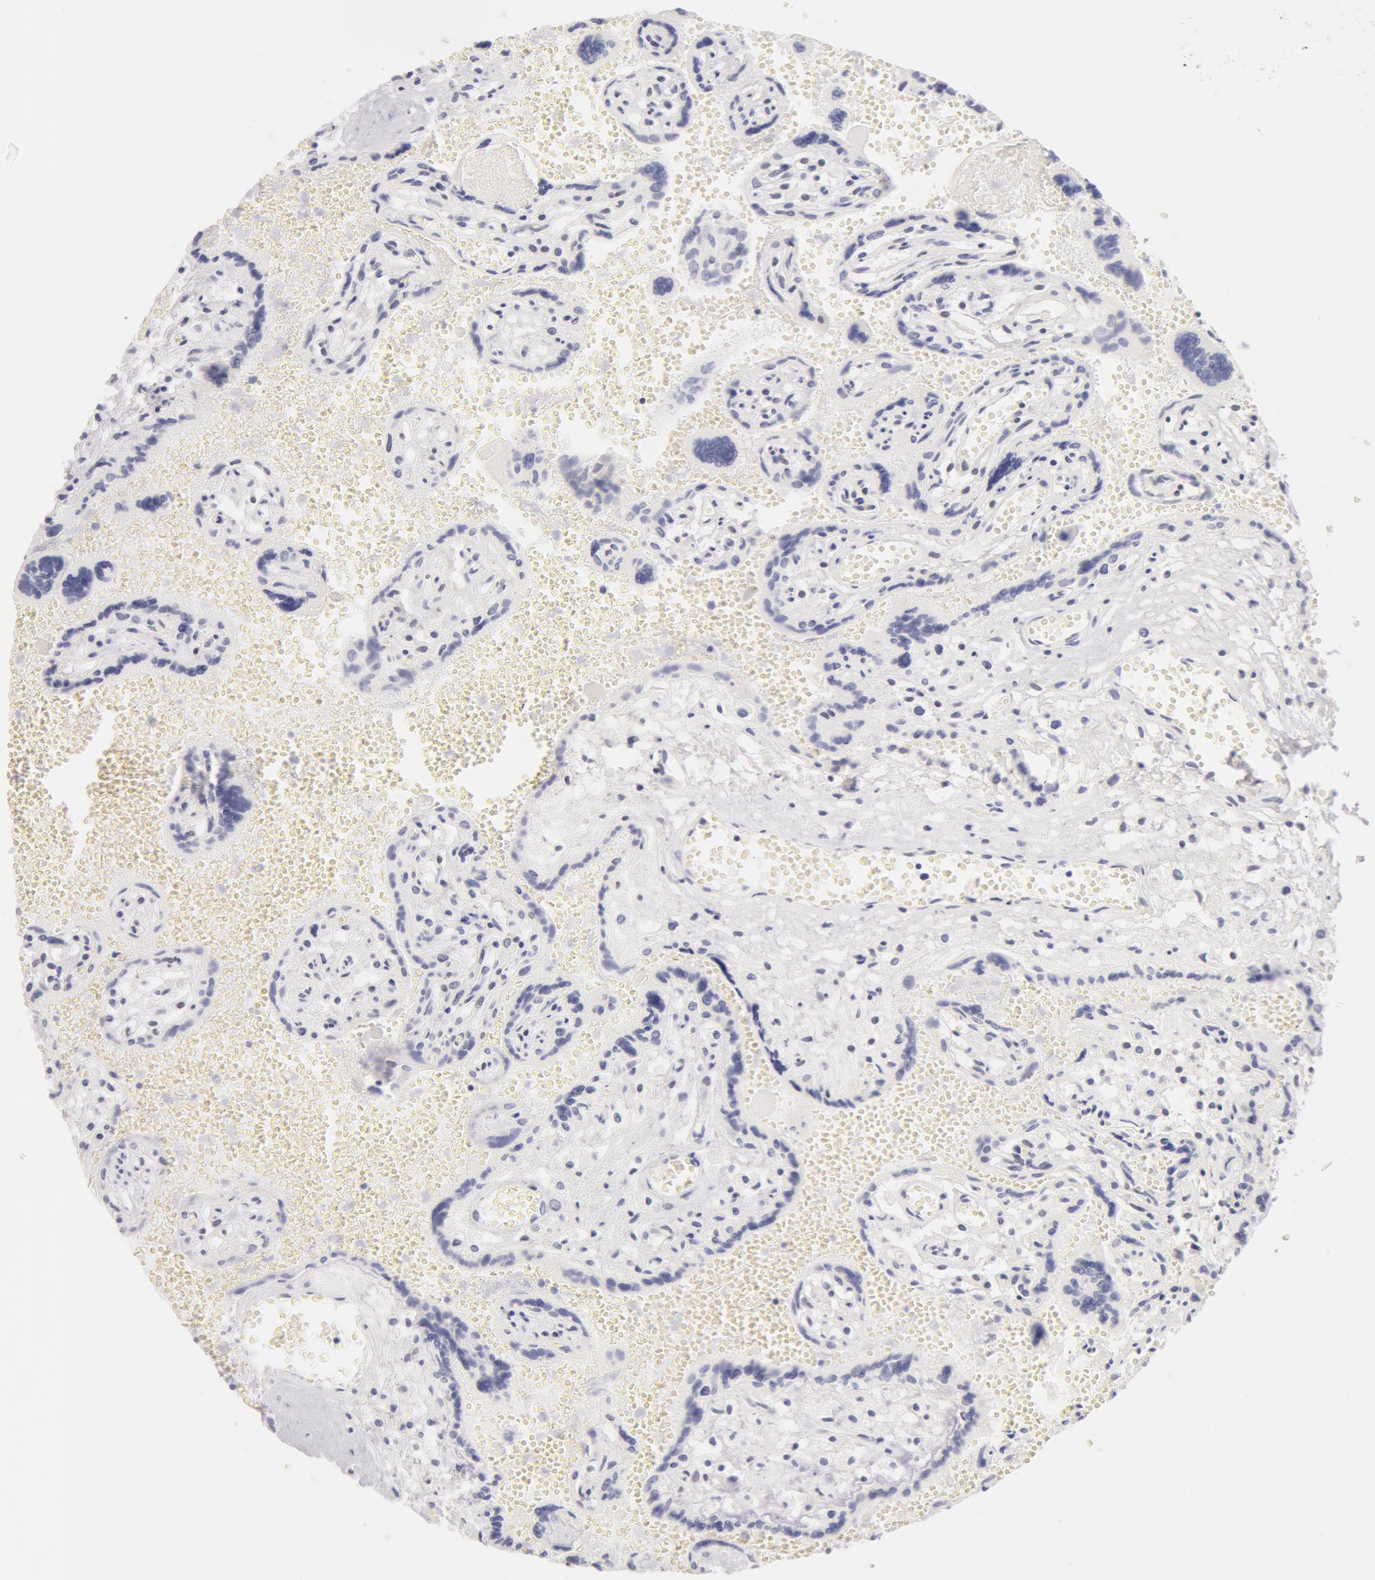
{"staining": {"intensity": "moderate", "quantity": ">75%", "location": "cytoplasmic/membranous"}, "tissue": "placenta", "cell_type": "Decidual cells", "image_type": "normal", "snomed": [{"axis": "morphology", "description": "Normal tissue, NOS"}, {"axis": "topography", "description": "Placenta"}], "caption": "Immunohistochemical staining of benign placenta exhibits moderate cytoplasmic/membranous protein staining in about >75% of decidual cells. (Stains: DAB in brown, nuclei in blue, Microscopy: brightfield microscopy at high magnification).", "gene": "DDX3X", "patient": {"sex": "female", "age": 40}}